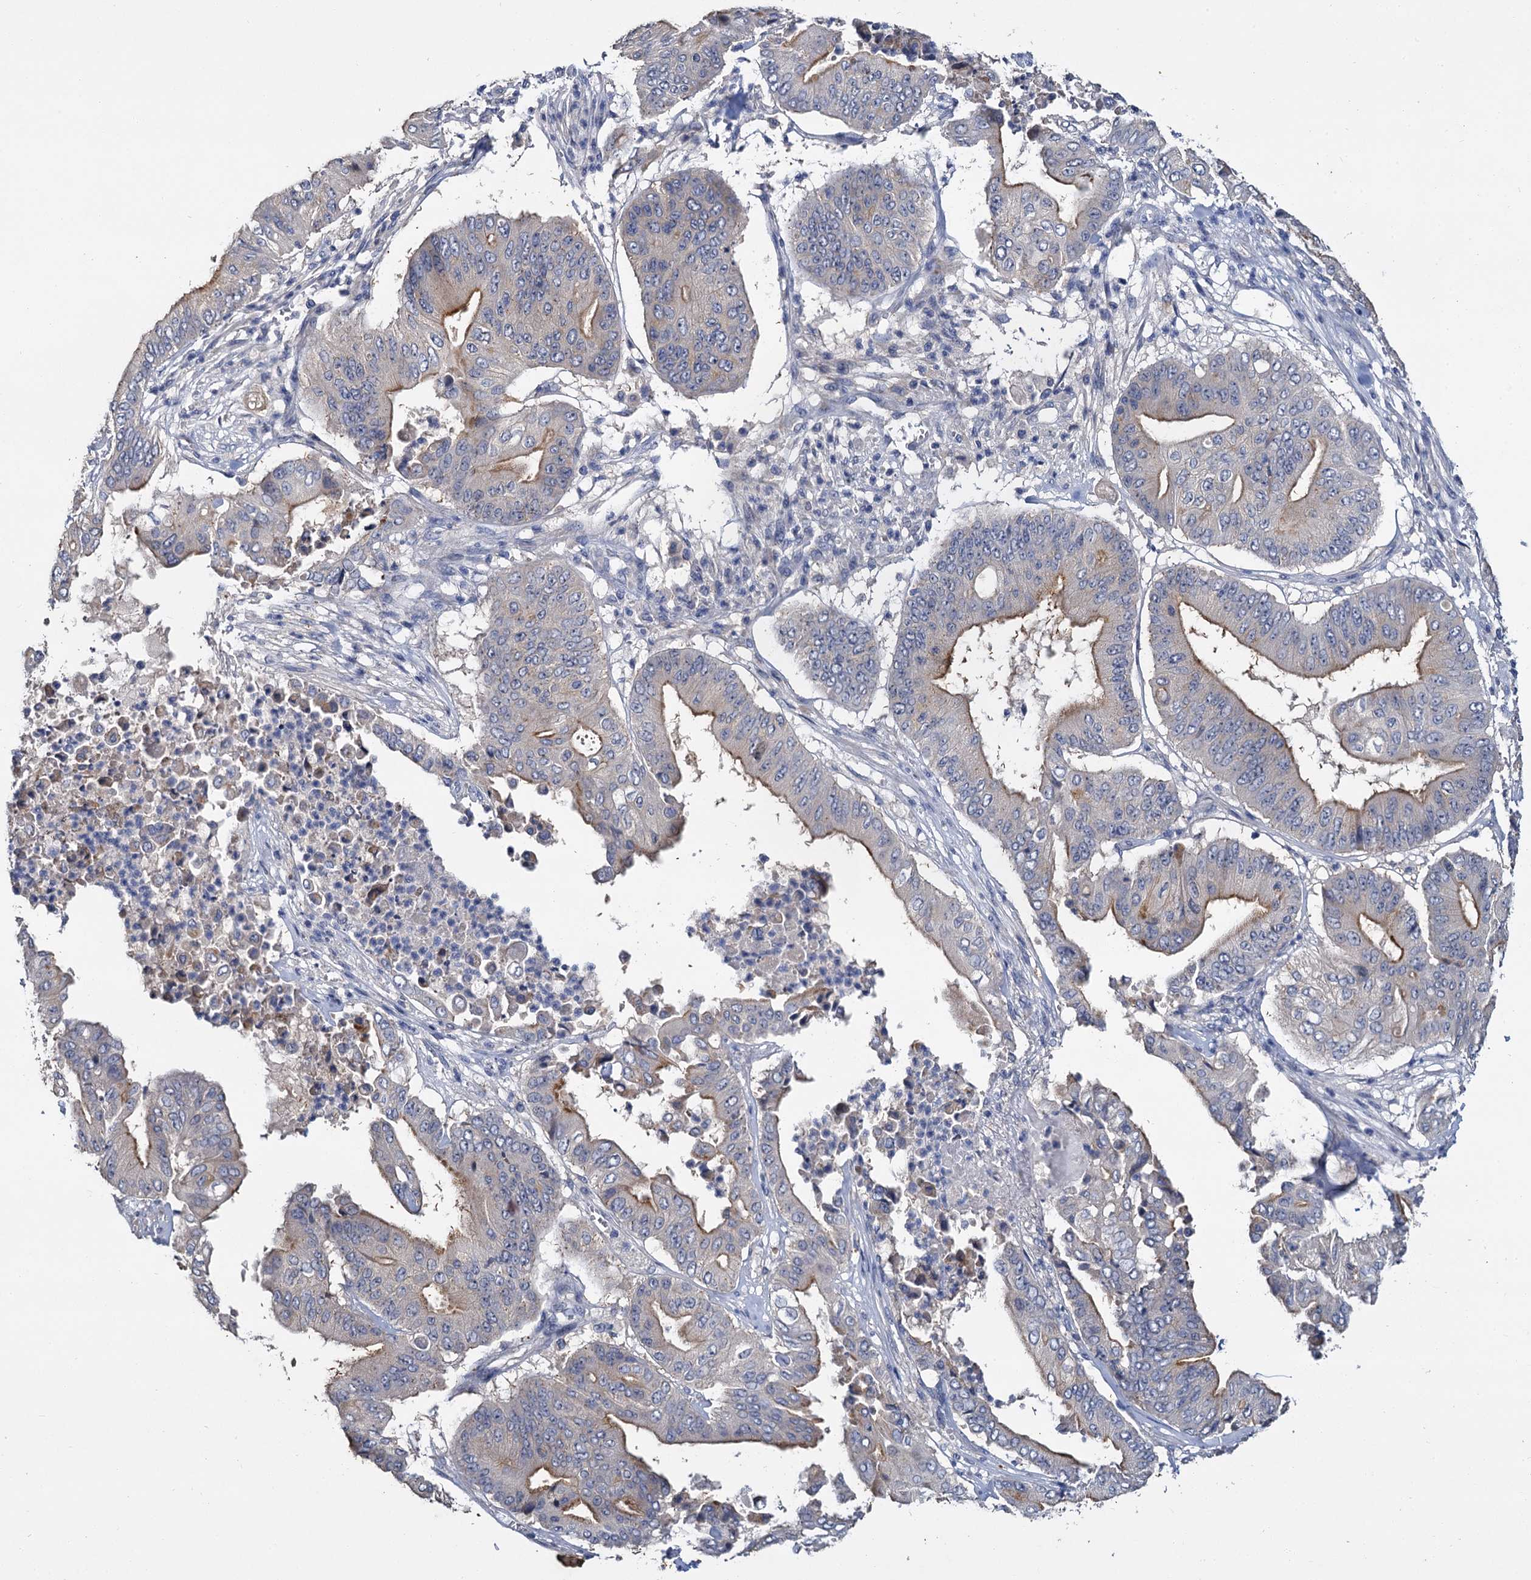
{"staining": {"intensity": "moderate", "quantity": "<25%", "location": "cytoplasmic/membranous"}, "tissue": "pancreatic cancer", "cell_type": "Tumor cells", "image_type": "cancer", "snomed": [{"axis": "morphology", "description": "Adenocarcinoma, NOS"}, {"axis": "topography", "description": "Pancreas"}], "caption": "Approximately <25% of tumor cells in human pancreatic cancer reveal moderate cytoplasmic/membranous protein positivity as visualized by brown immunohistochemical staining.", "gene": "ATP9A", "patient": {"sex": "female", "age": 77}}